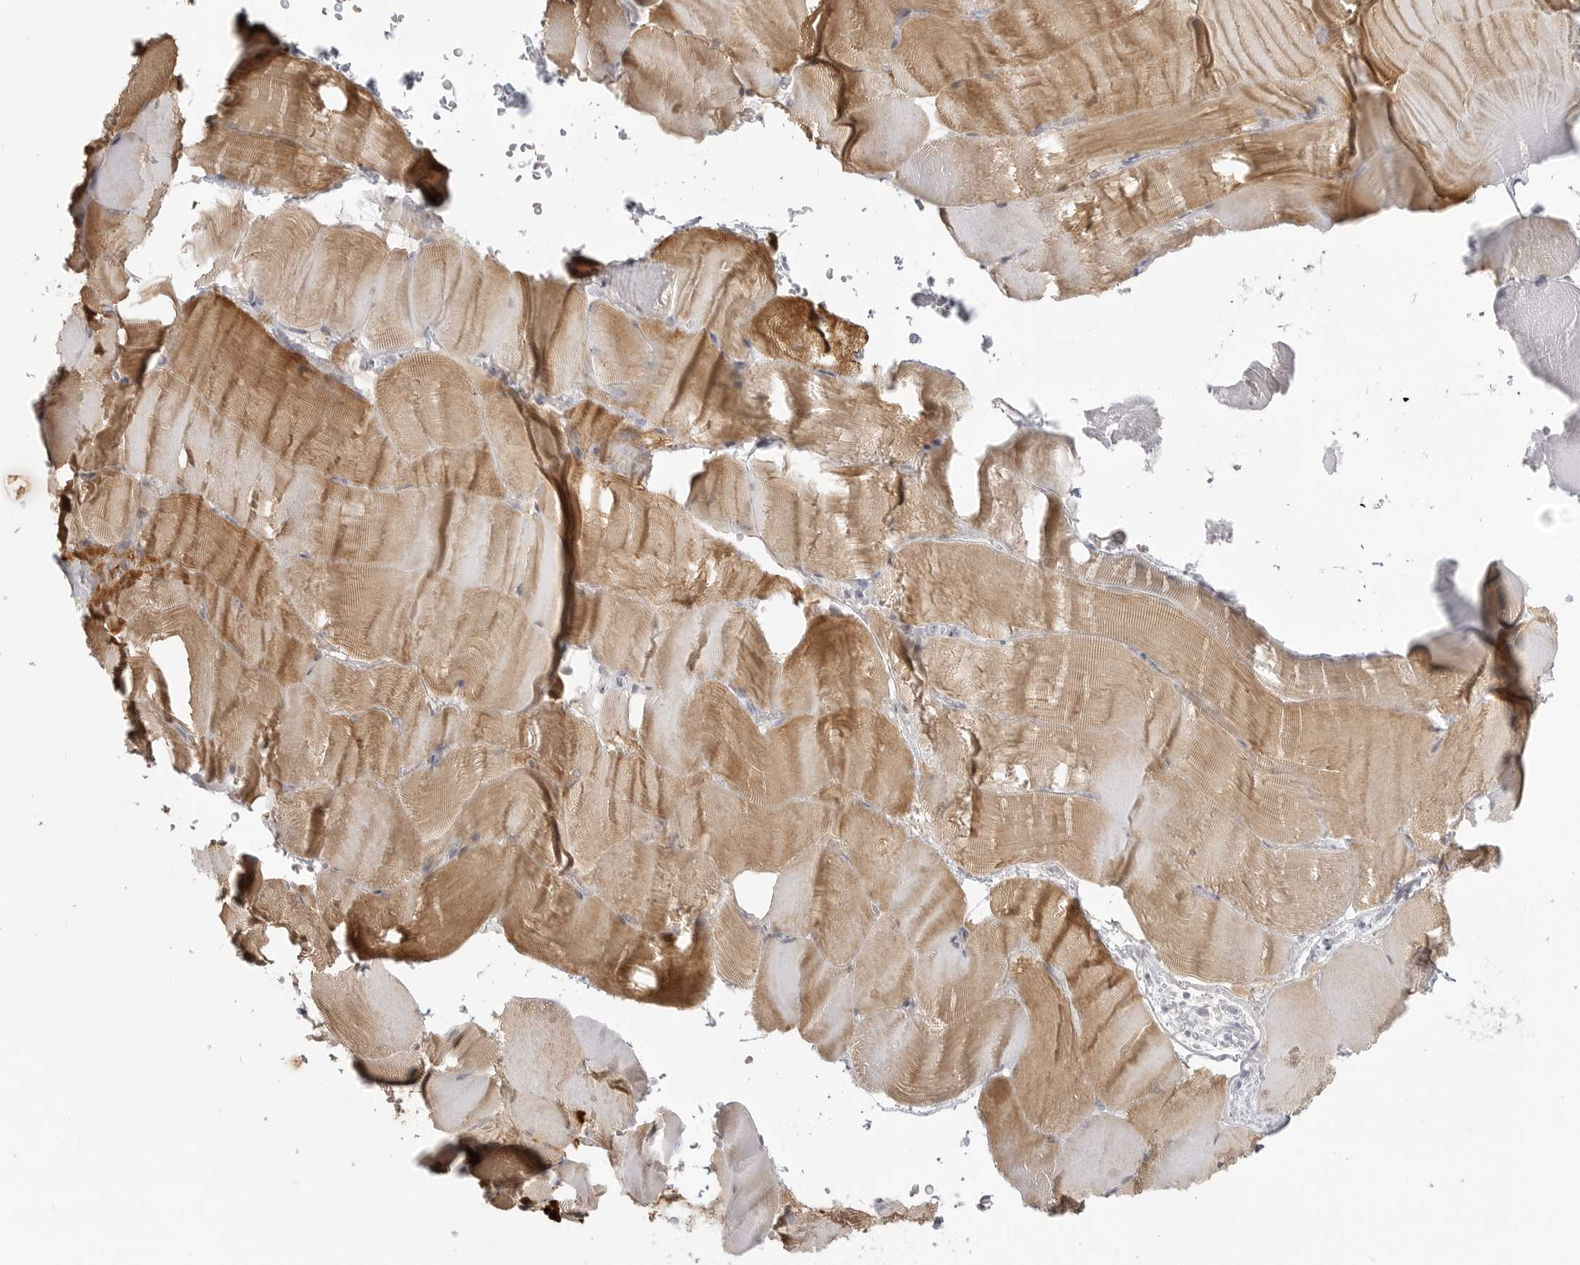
{"staining": {"intensity": "moderate", "quantity": "25%-75%", "location": "cytoplasmic/membranous"}, "tissue": "skeletal muscle", "cell_type": "Myocytes", "image_type": "normal", "snomed": [{"axis": "morphology", "description": "Normal tissue, NOS"}, {"axis": "topography", "description": "Skeletal muscle"}, {"axis": "topography", "description": "Parathyroid gland"}], "caption": "Immunohistochemical staining of benign human skeletal muscle displays medium levels of moderate cytoplasmic/membranous expression in approximately 25%-75% of myocytes.", "gene": "TCTN3", "patient": {"sex": "female", "age": 37}}